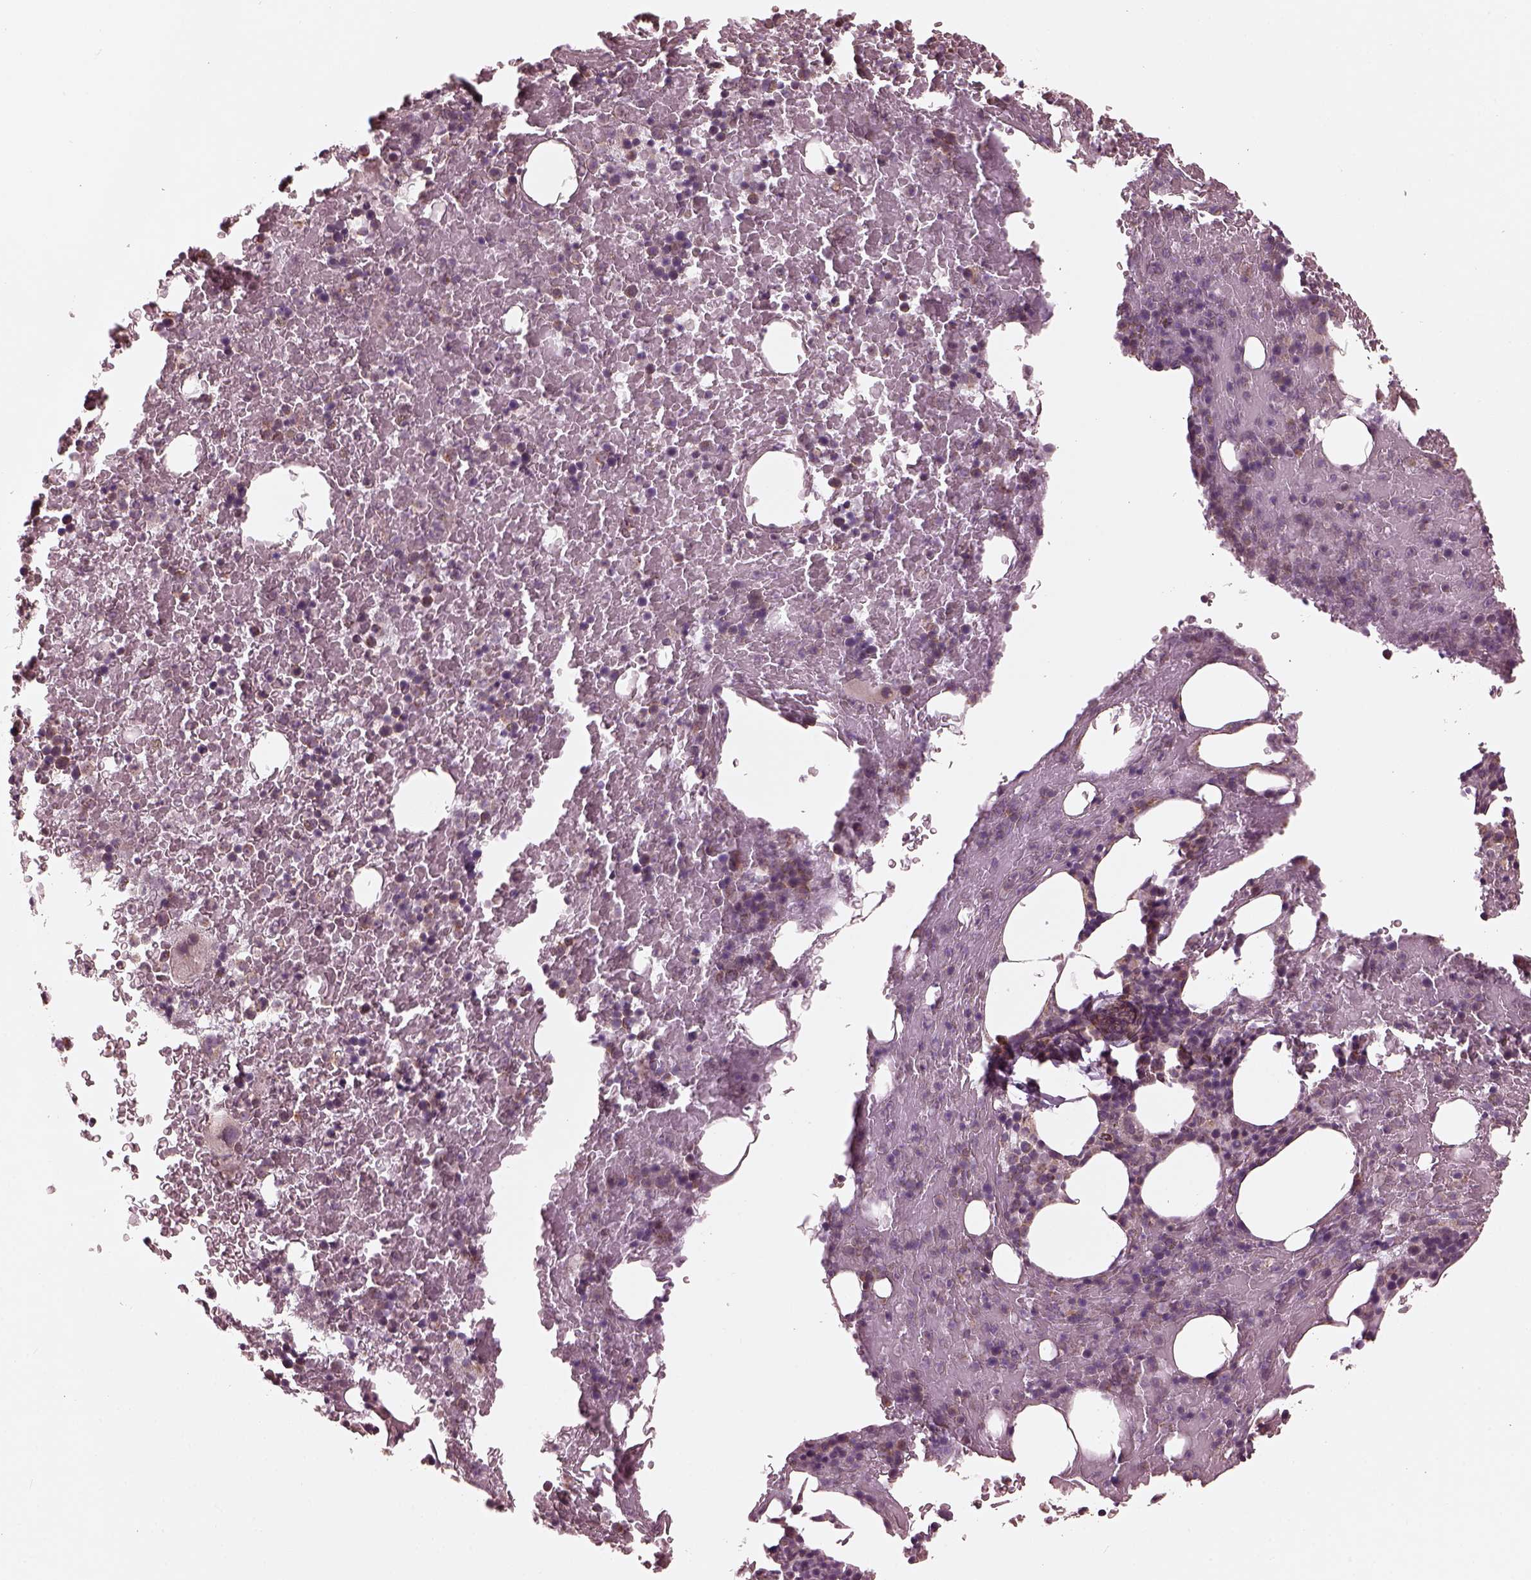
{"staining": {"intensity": "moderate", "quantity": "<25%", "location": "cytoplasmic/membranous"}, "tissue": "bone marrow", "cell_type": "Hematopoietic cells", "image_type": "normal", "snomed": [{"axis": "morphology", "description": "Normal tissue, NOS"}, {"axis": "topography", "description": "Bone marrow"}], "caption": "Moderate cytoplasmic/membranous expression for a protein is present in approximately <25% of hematopoietic cells of benign bone marrow using immunohistochemistry (IHC).", "gene": "NDUFB10", "patient": {"sex": "male", "age": 72}}